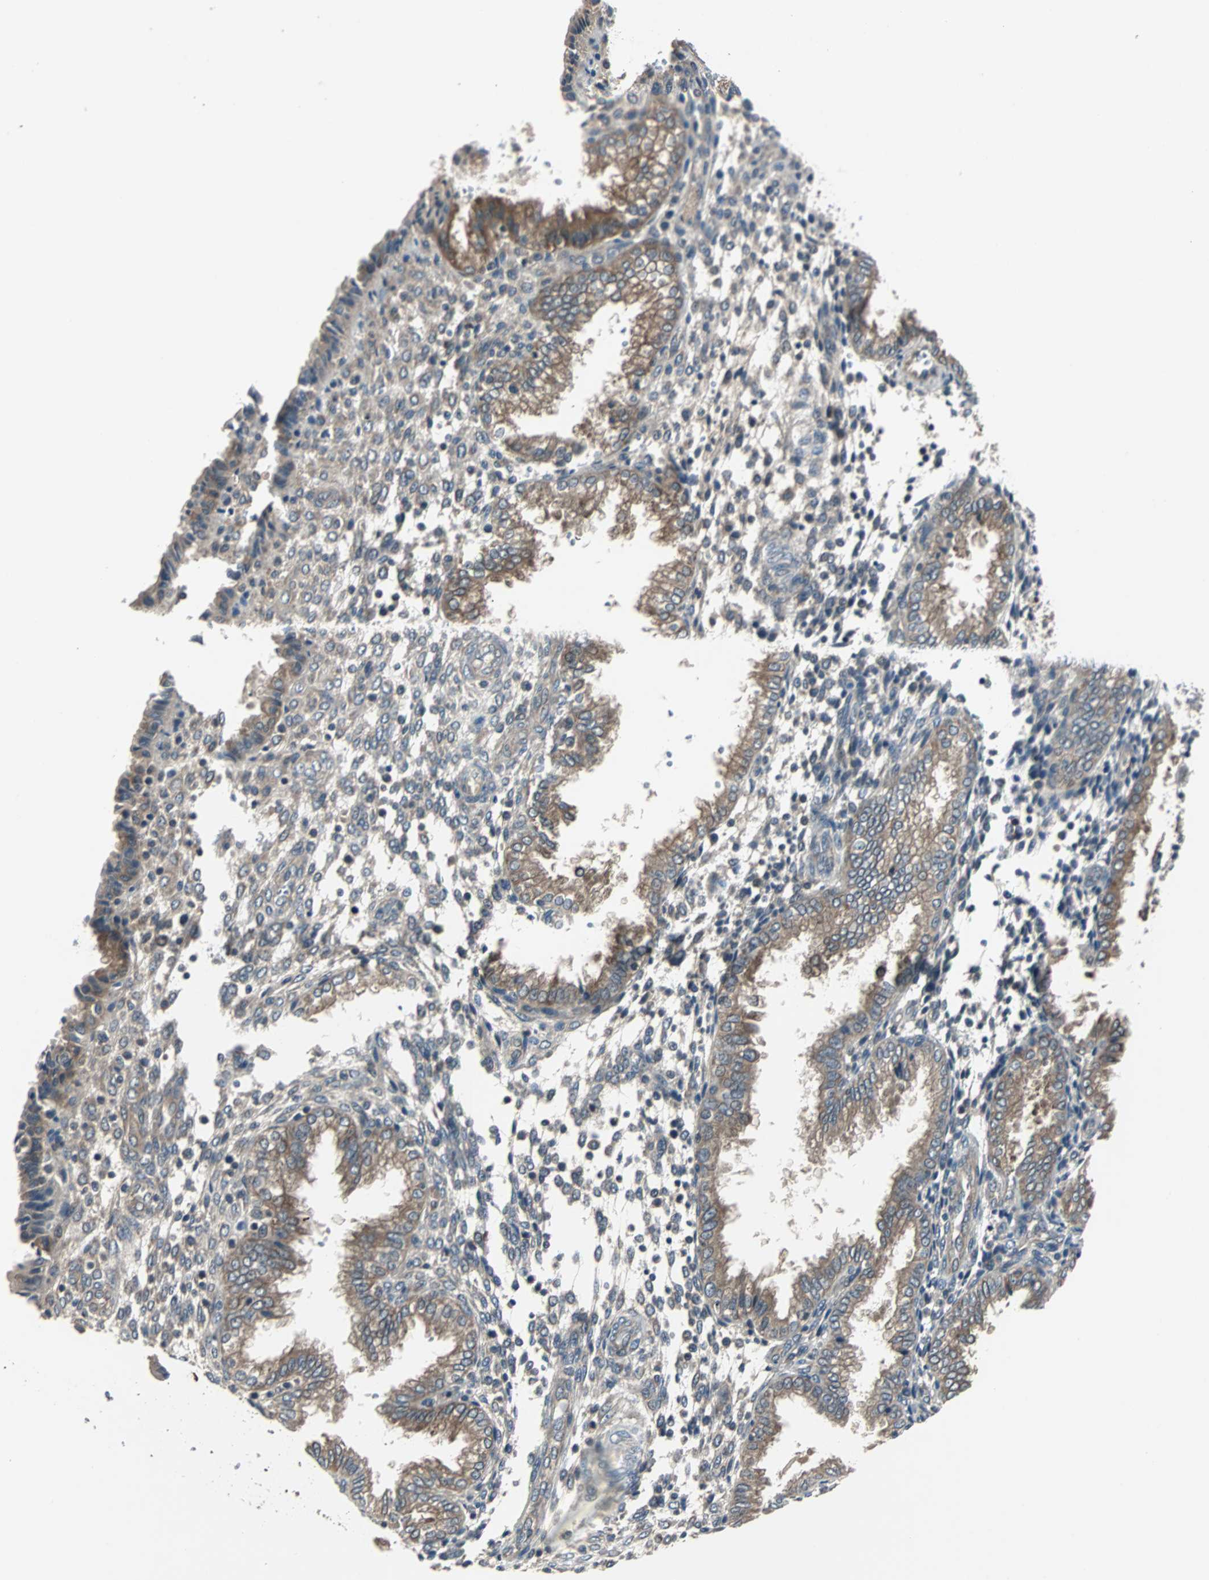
{"staining": {"intensity": "weak", "quantity": ">75%", "location": "cytoplasmic/membranous"}, "tissue": "endometrium", "cell_type": "Cells in endometrial stroma", "image_type": "normal", "snomed": [{"axis": "morphology", "description": "Normal tissue, NOS"}, {"axis": "topography", "description": "Endometrium"}], "caption": "An IHC micrograph of normal tissue is shown. Protein staining in brown labels weak cytoplasmic/membranous positivity in endometrium within cells in endometrial stroma.", "gene": "ARF1", "patient": {"sex": "female", "age": 33}}